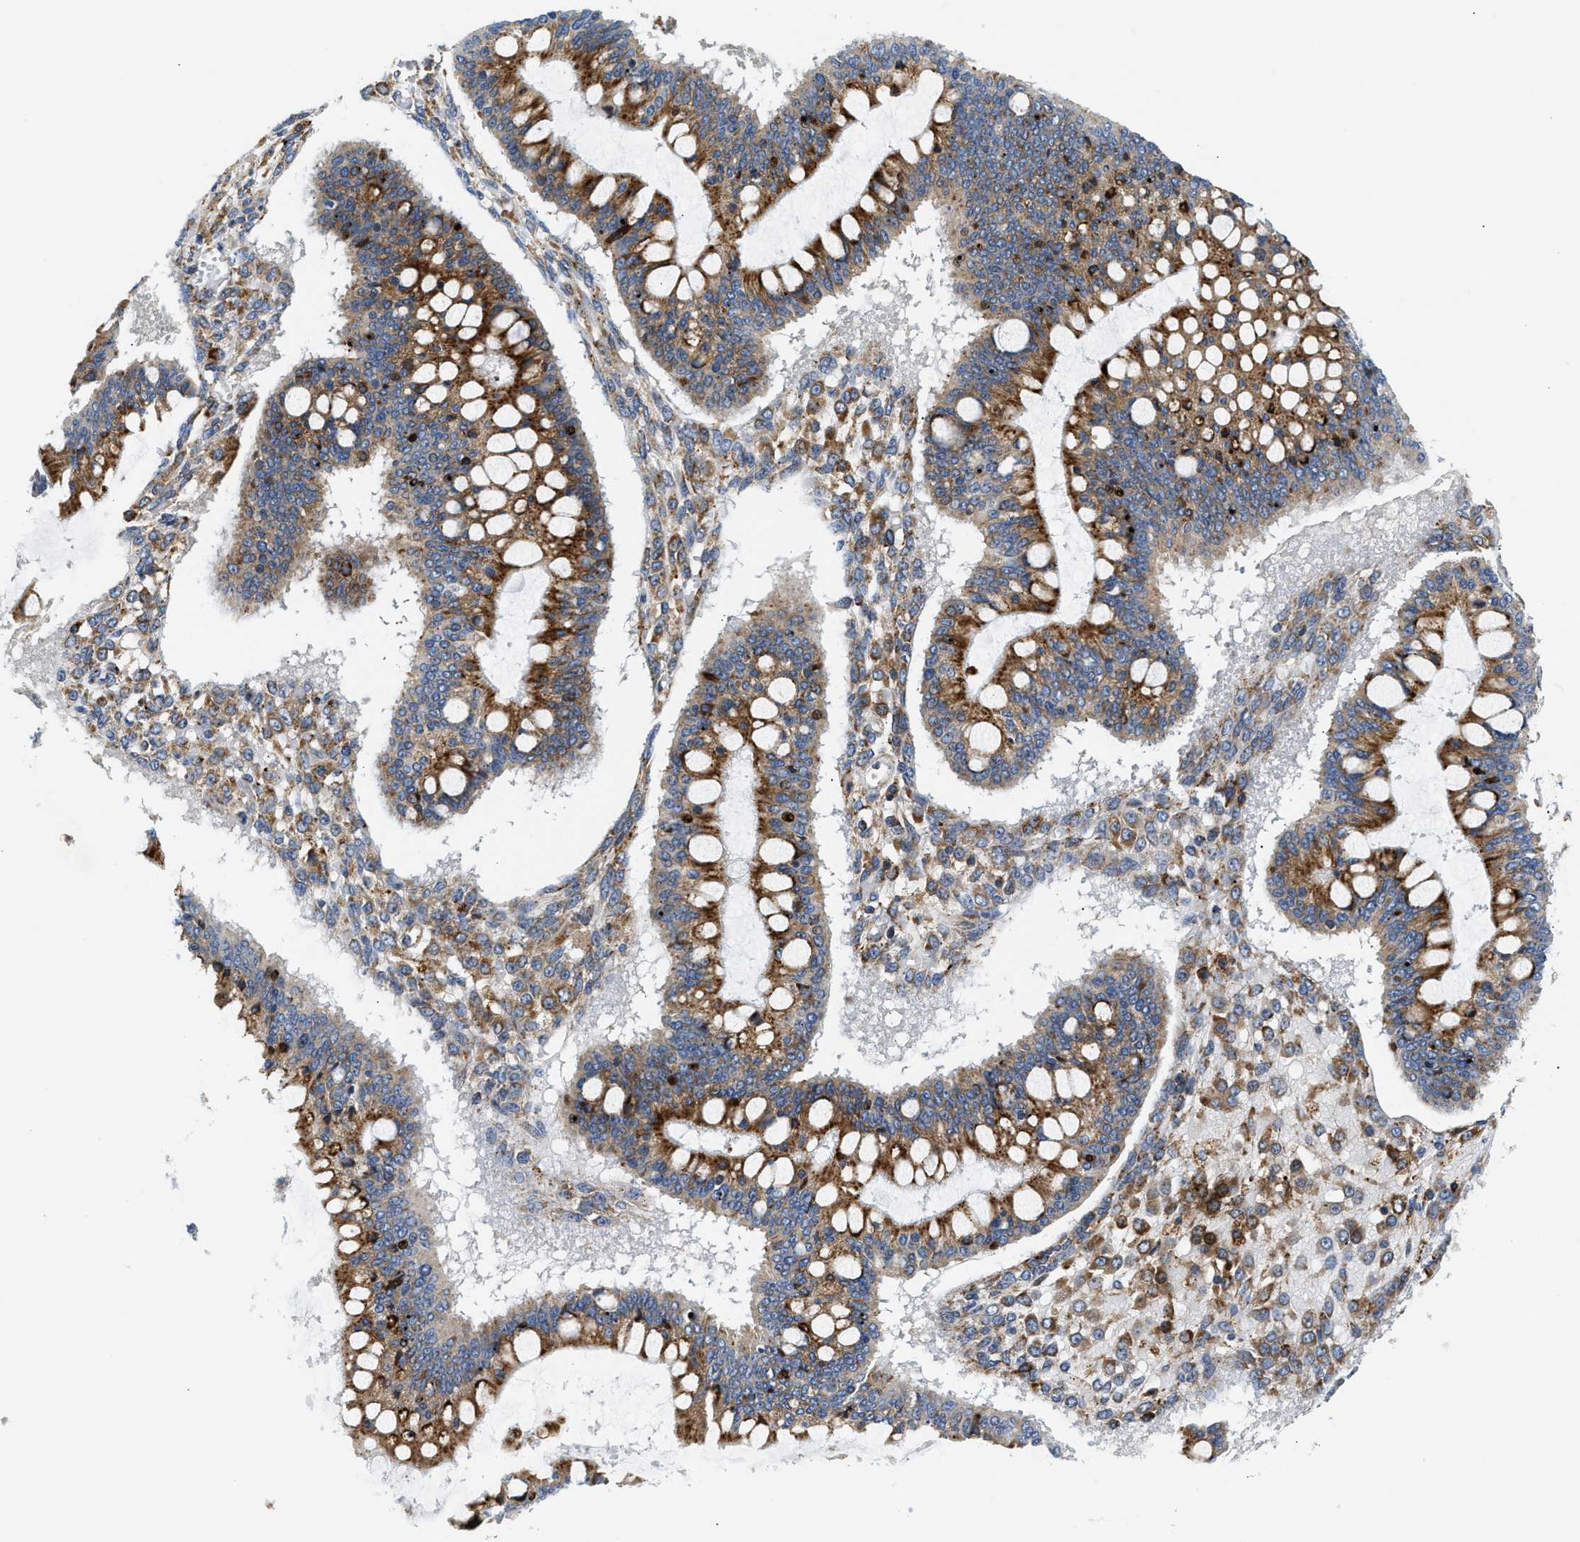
{"staining": {"intensity": "strong", "quantity": ">75%", "location": "cytoplasmic/membranous"}, "tissue": "ovarian cancer", "cell_type": "Tumor cells", "image_type": "cancer", "snomed": [{"axis": "morphology", "description": "Cystadenocarcinoma, mucinous, NOS"}, {"axis": "topography", "description": "Ovary"}], "caption": "A brown stain labels strong cytoplasmic/membranous positivity of a protein in human ovarian cancer (mucinous cystadenocarcinoma) tumor cells.", "gene": "AMZ1", "patient": {"sex": "female", "age": 73}}